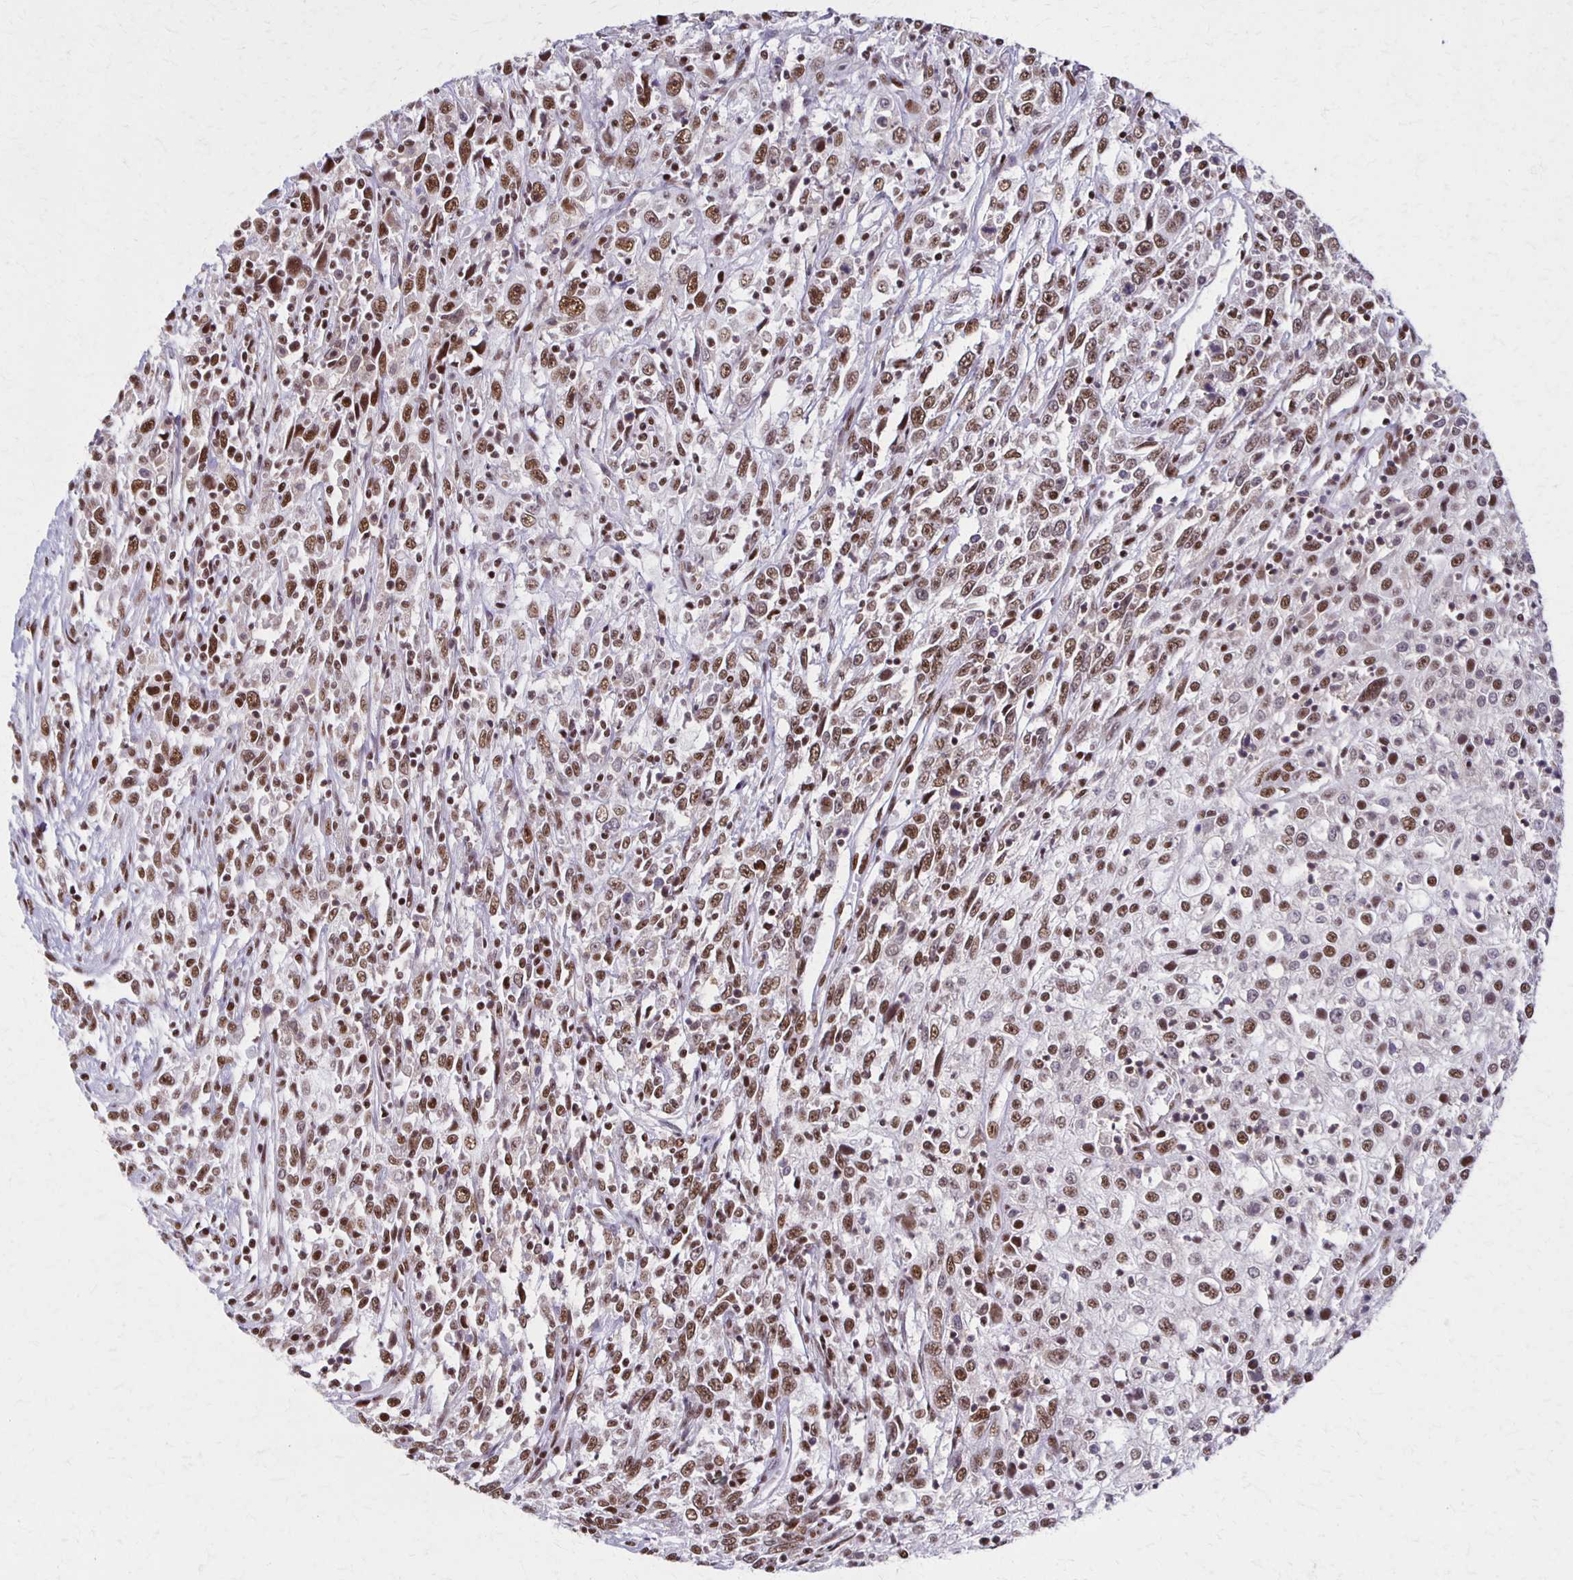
{"staining": {"intensity": "moderate", "quantity": ">75%", "location": "nuclear"}, "tissue": "cervical cancer", "cell_type": "Tumor cells", "image_type": "cancer", "snomed": [{"axis": "morphology", "description": "Adenocarcinoma, NOS"}, {"axis": "topography", "description": "Cervix"}], "caption": "A photomicrograph showing moderate nuclear expression in approximately >75% of tumor cells in cervical cancer (adenocarcinoma), as visualized by brown immunohistochemical staining.", "gene": "XRCC6", "patient": {"sex": "female", "age": 40}}